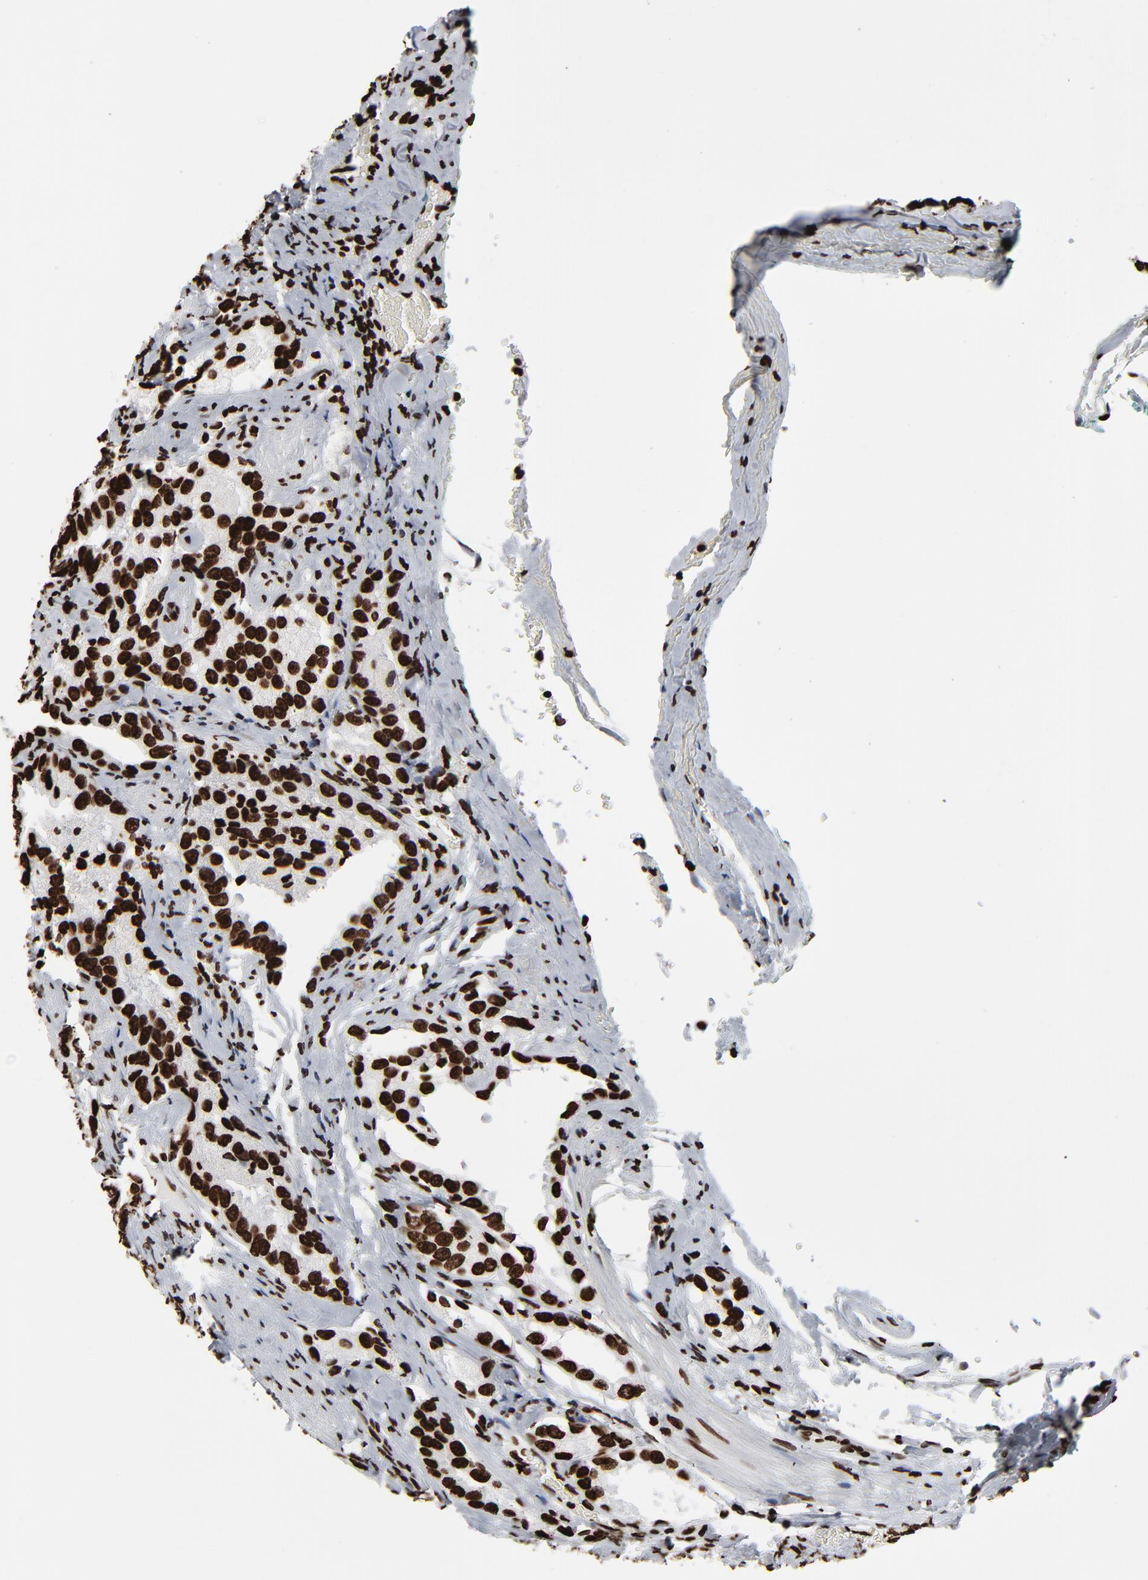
{"staining": {"intensity": "strong", "quantity": ">75%", "location": "nuclear"}, "tissue": "prostate cancer", "cell_type": "Tumor cells", "image_type": "cancer", "snomed": [{"axis": "morphology", "description": "Adenocarcinoma, High grade"}, {"axis": "topography", "description": "Prostate"}], "caption": "This photomicrograph reveals immunohistochemistry (IHC) staining of human high-grade adenocarcinoma (prostate), with high strong nuclear expression in about >75% of tumor cells.", "gene": "H3-4", "patient": {"sex": "male", "age": 63}}